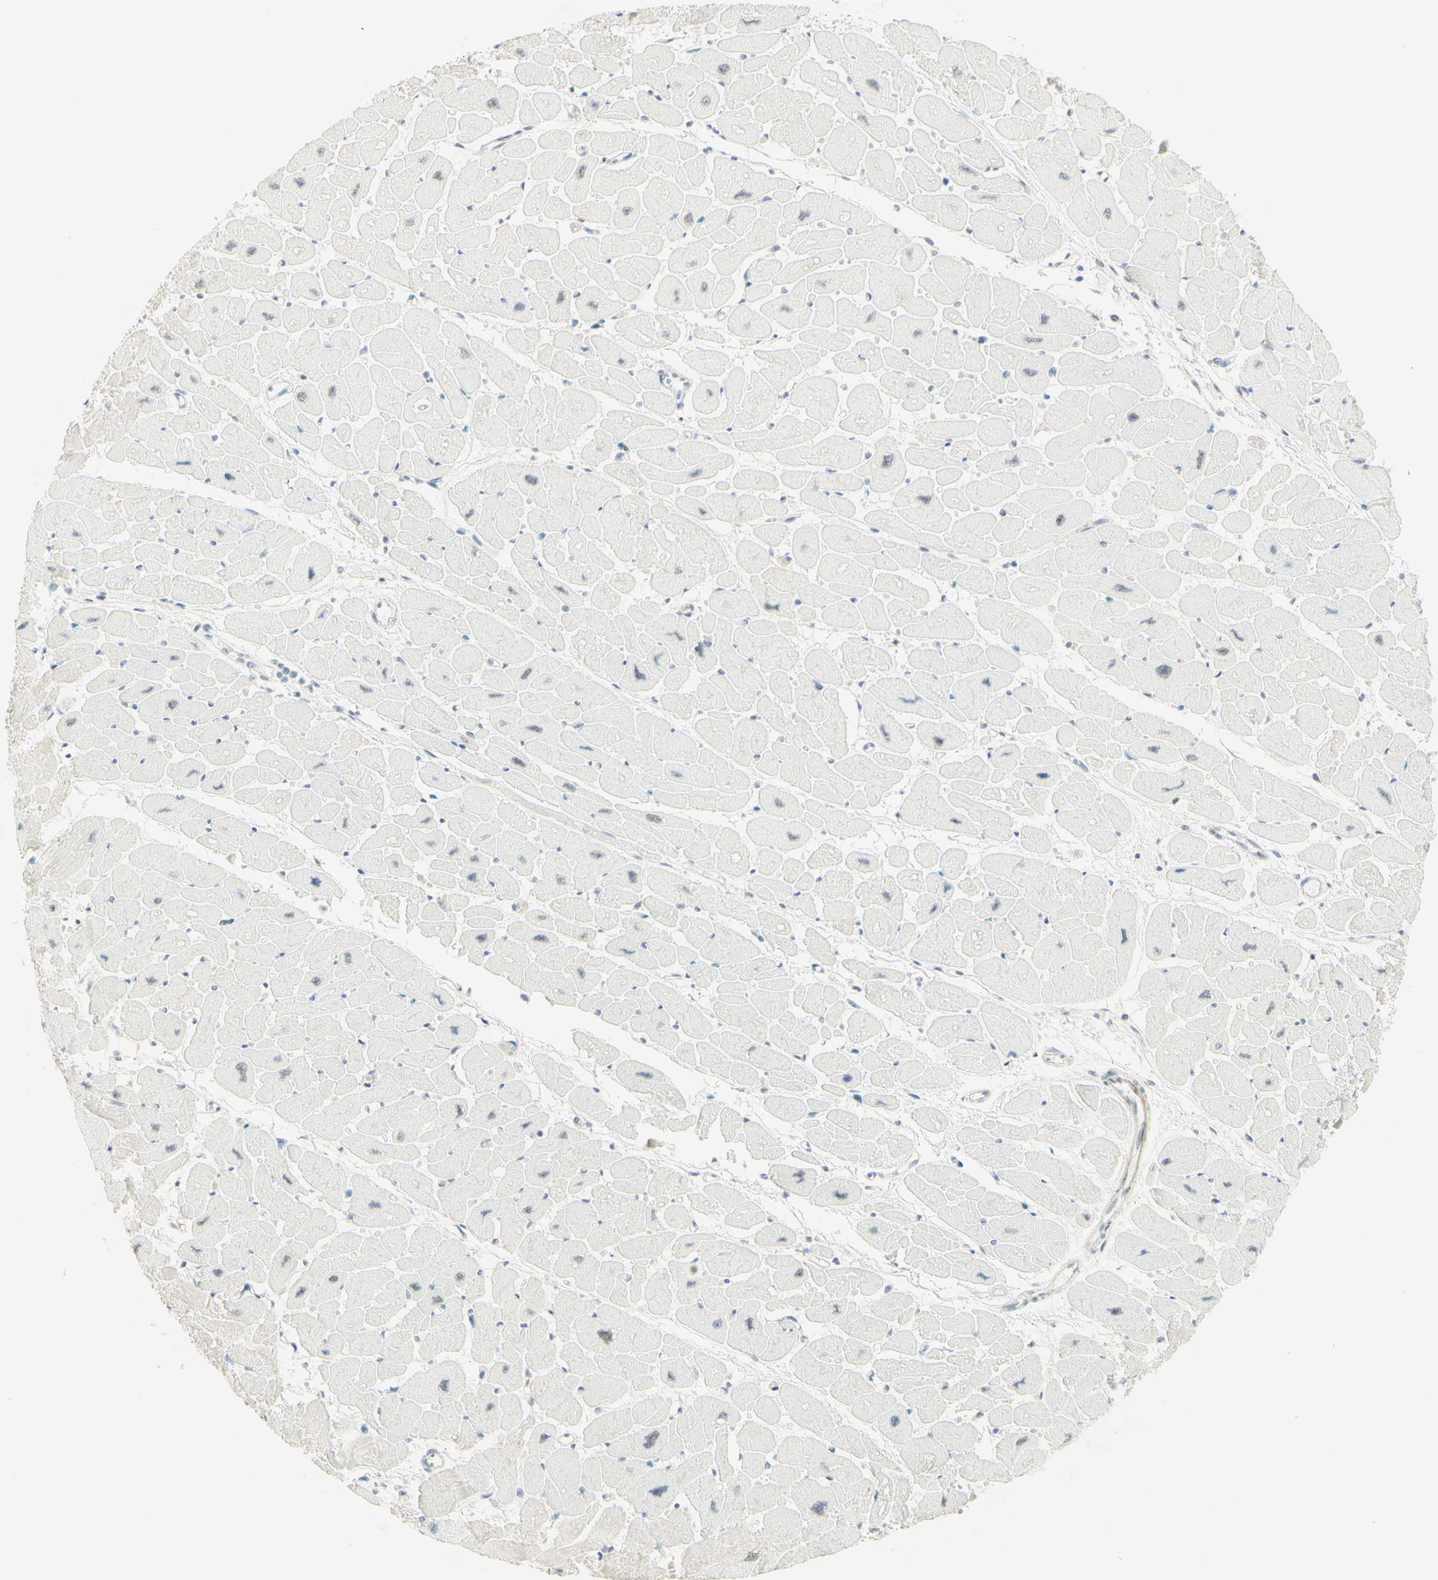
{"staining": {"intensity": "moderate", "quantity": ">75%", "location": "nuclear"}, "tissue": "heart muscle", "cell_type": "Cardiomyocytes", "image_type": "normal", "snomed": [{"axis": "morphology", "description": "Normal tissue, NOS"}, {"axis": "topography", "description": "Heart"}], "caption": "A medium amount of moderate nuclear positivity is appreciated in approximately >75% of cardiomyocytes in unremarkable heart muscle. The protein of interest is stained brown, and the nuclei are stained in blue (DAB (3,3'-diaminobenzidine) IHC with brightfield microscopy, high magnification).", "gene": "PMS2", "patient": {"sex": "female", "age": 54}}